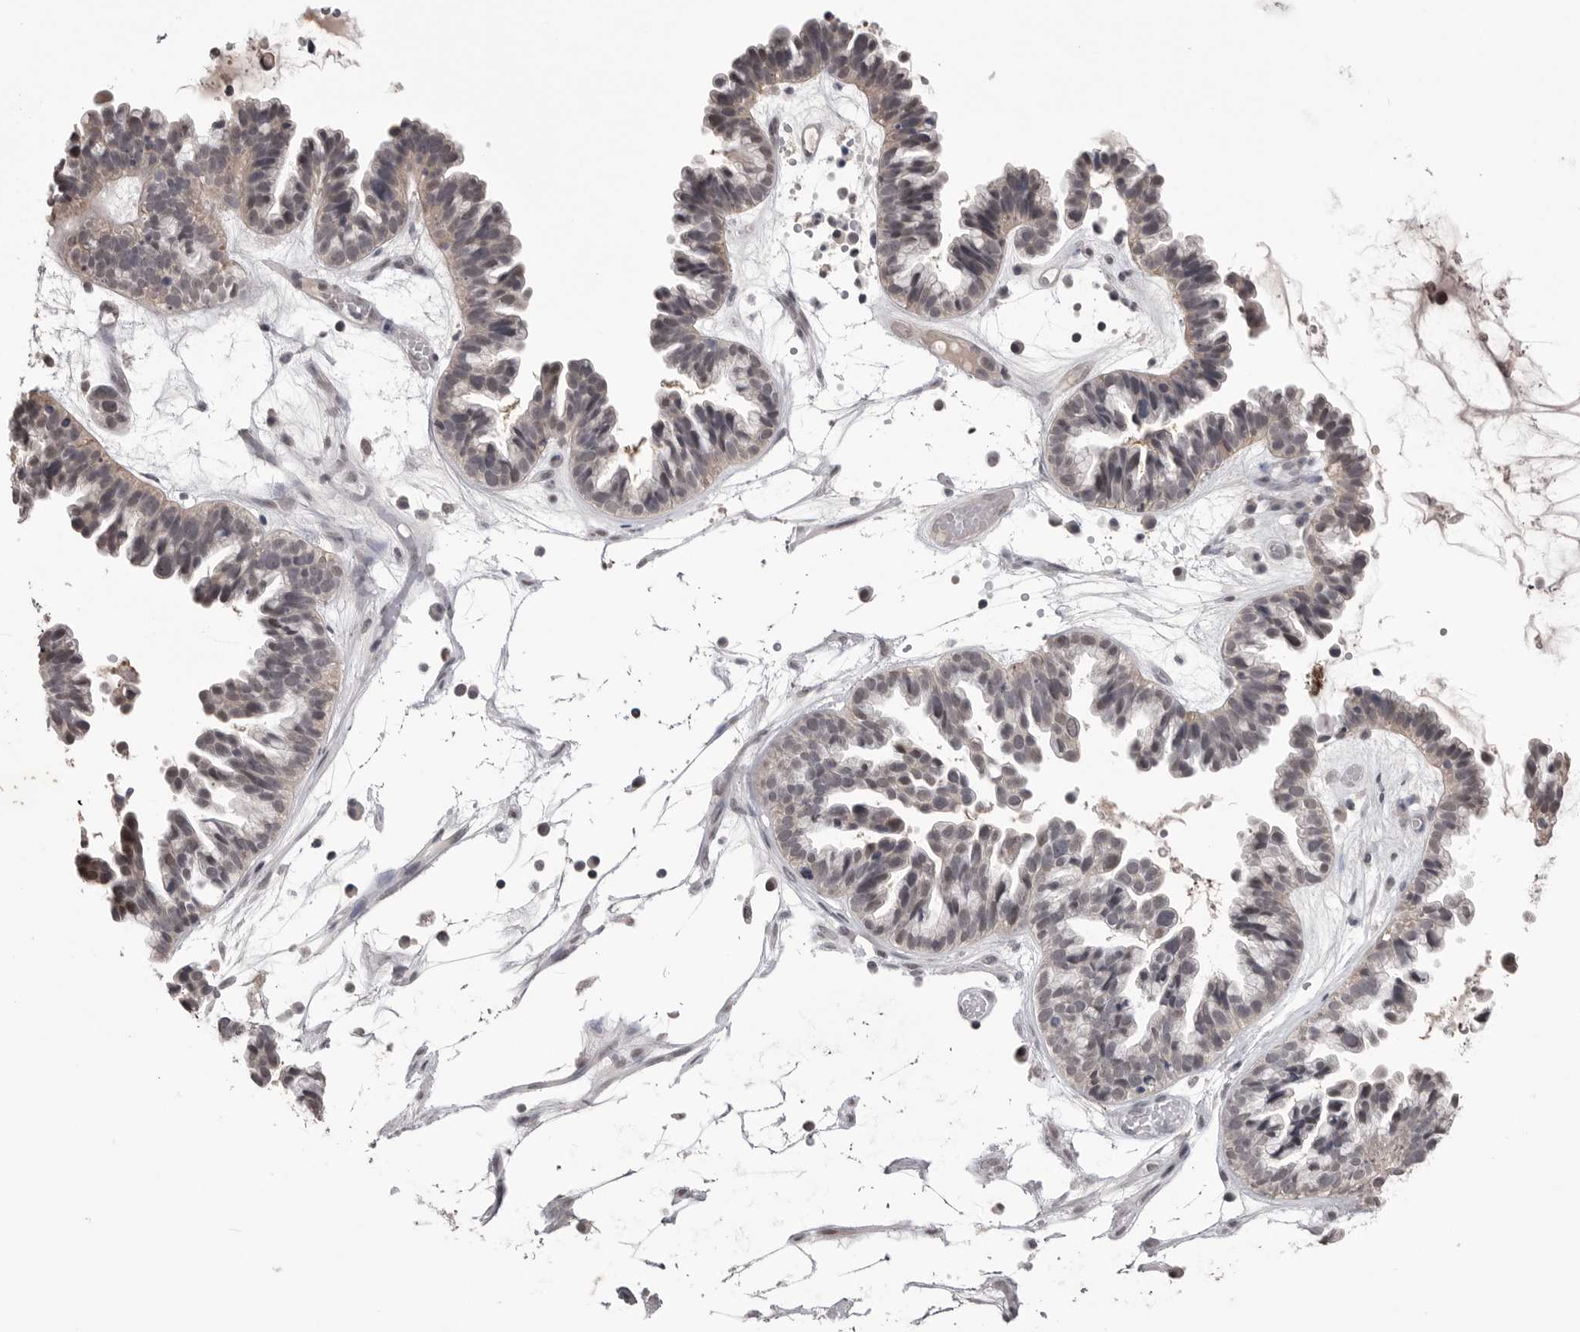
{"staining": {"intensity": "weak", "quantity": "<25%", "location": "nuclear"}, "tissue": "ovarian cancer", "cell_type": "Tumor cells", "image_type": "cancer", "snomed": [{"axis": "morphology", "description": "Cystadenocarcinoma, serous, NOS"}, {"axis": "topography", "description": "Ovary"}], "caption": "IHC image of neoplastic tissue: ovarian cancer (serous cystadenocarcinoma) stained with DAB (3,3'-diaminobenzidine) displays no significant protein staining in tumor cells.", "gene": "DLG2", "patient": {"sex": "female", "age": 56}}